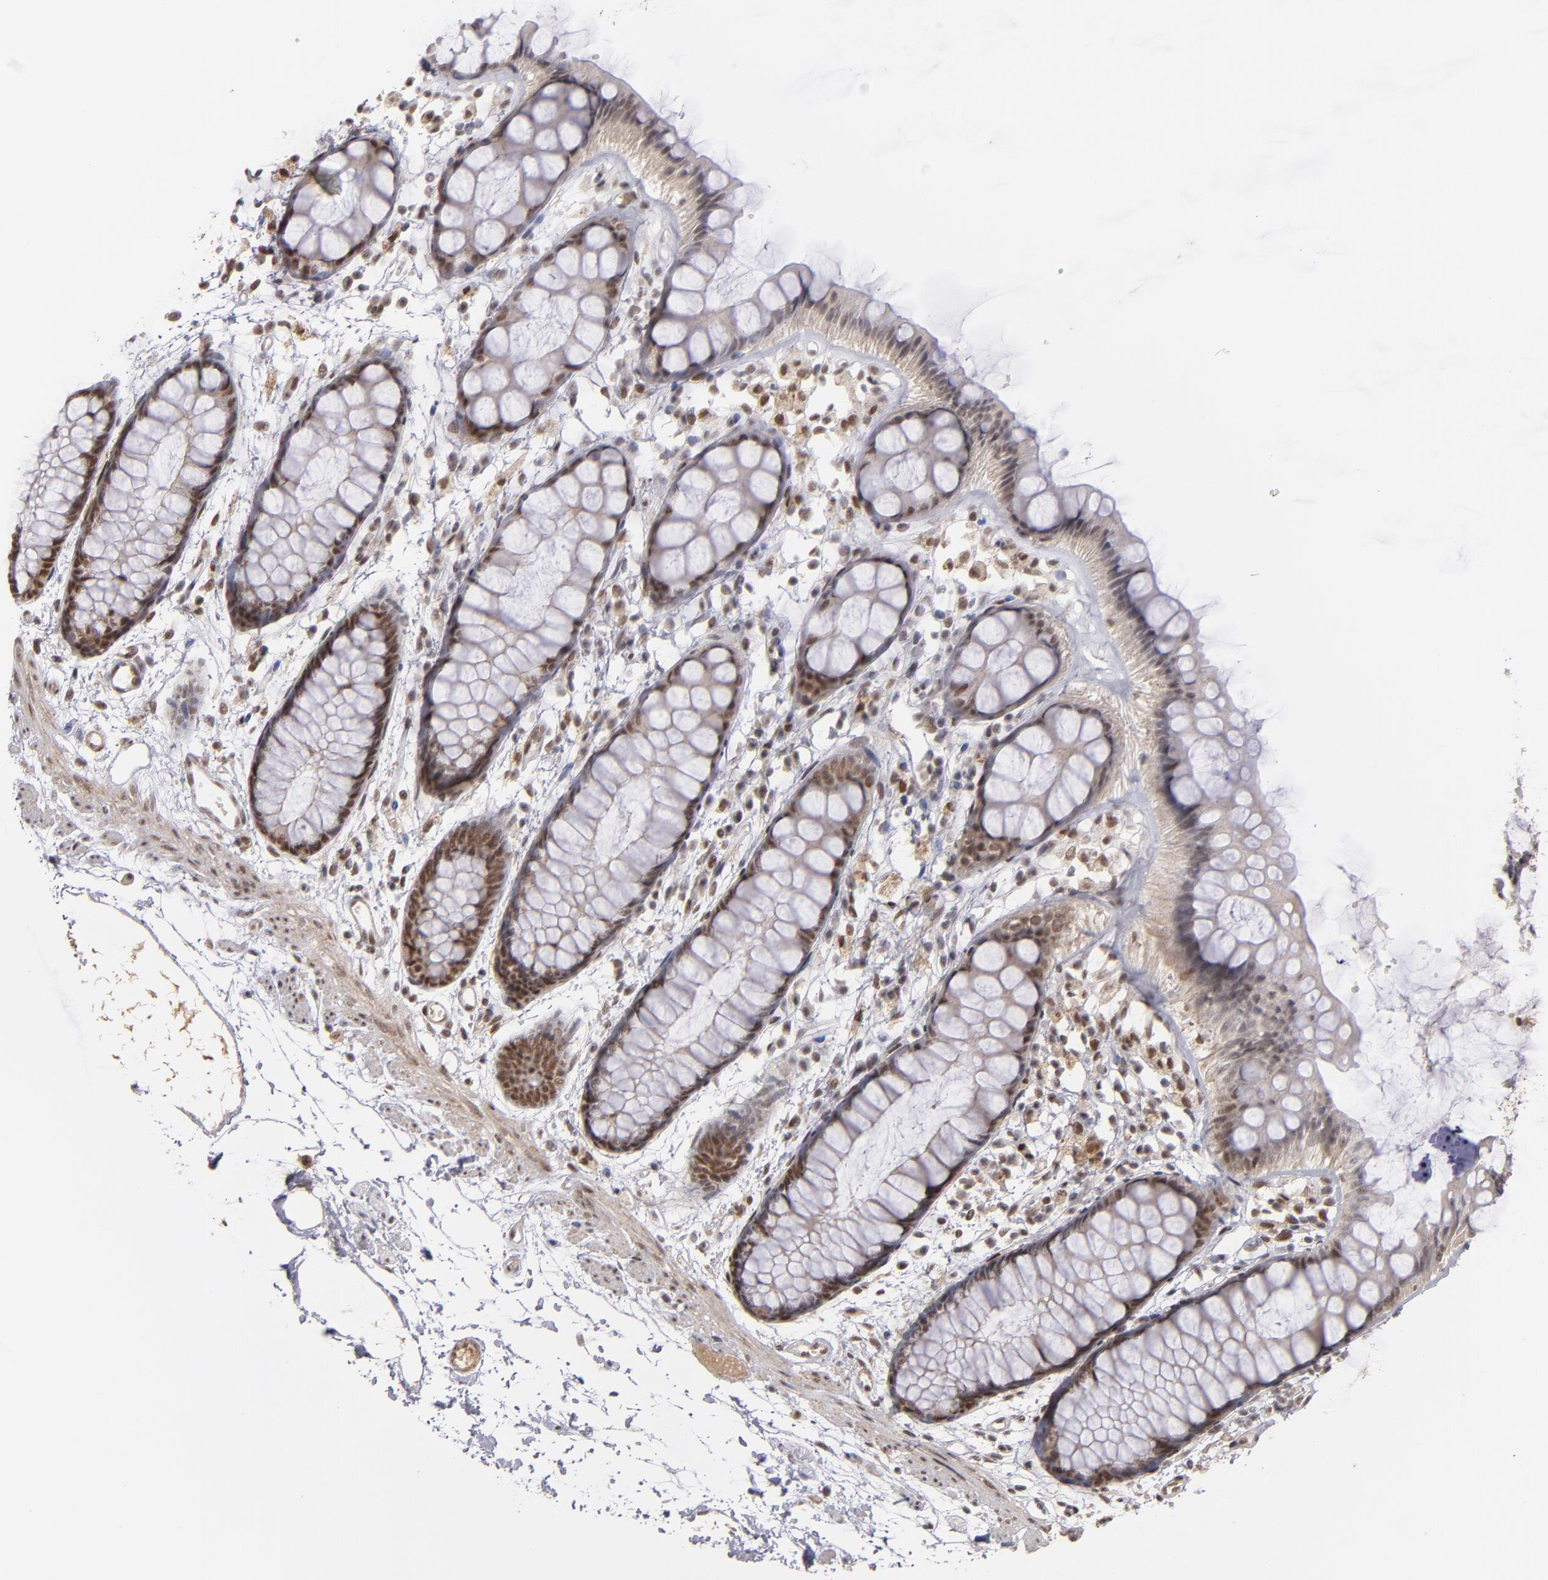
{"staining": {"intensity": "moderate", "quantity": ">75%", "location": "nuclear"}, "tissue": "rectum", "cell_type": "Glandular cells", "image_type": "normal", "snomed": [{"axis": "morphology", "description": "Normal tissue, NOS"}, {"axis": "topography", "description": "Rectum"}], "caption": "Normal rectum displays moderate nuclear positivity in approximately >75% of glandular cells.", "gene": "ZNF234", "patient": {"sex": "female", "age": 66}}